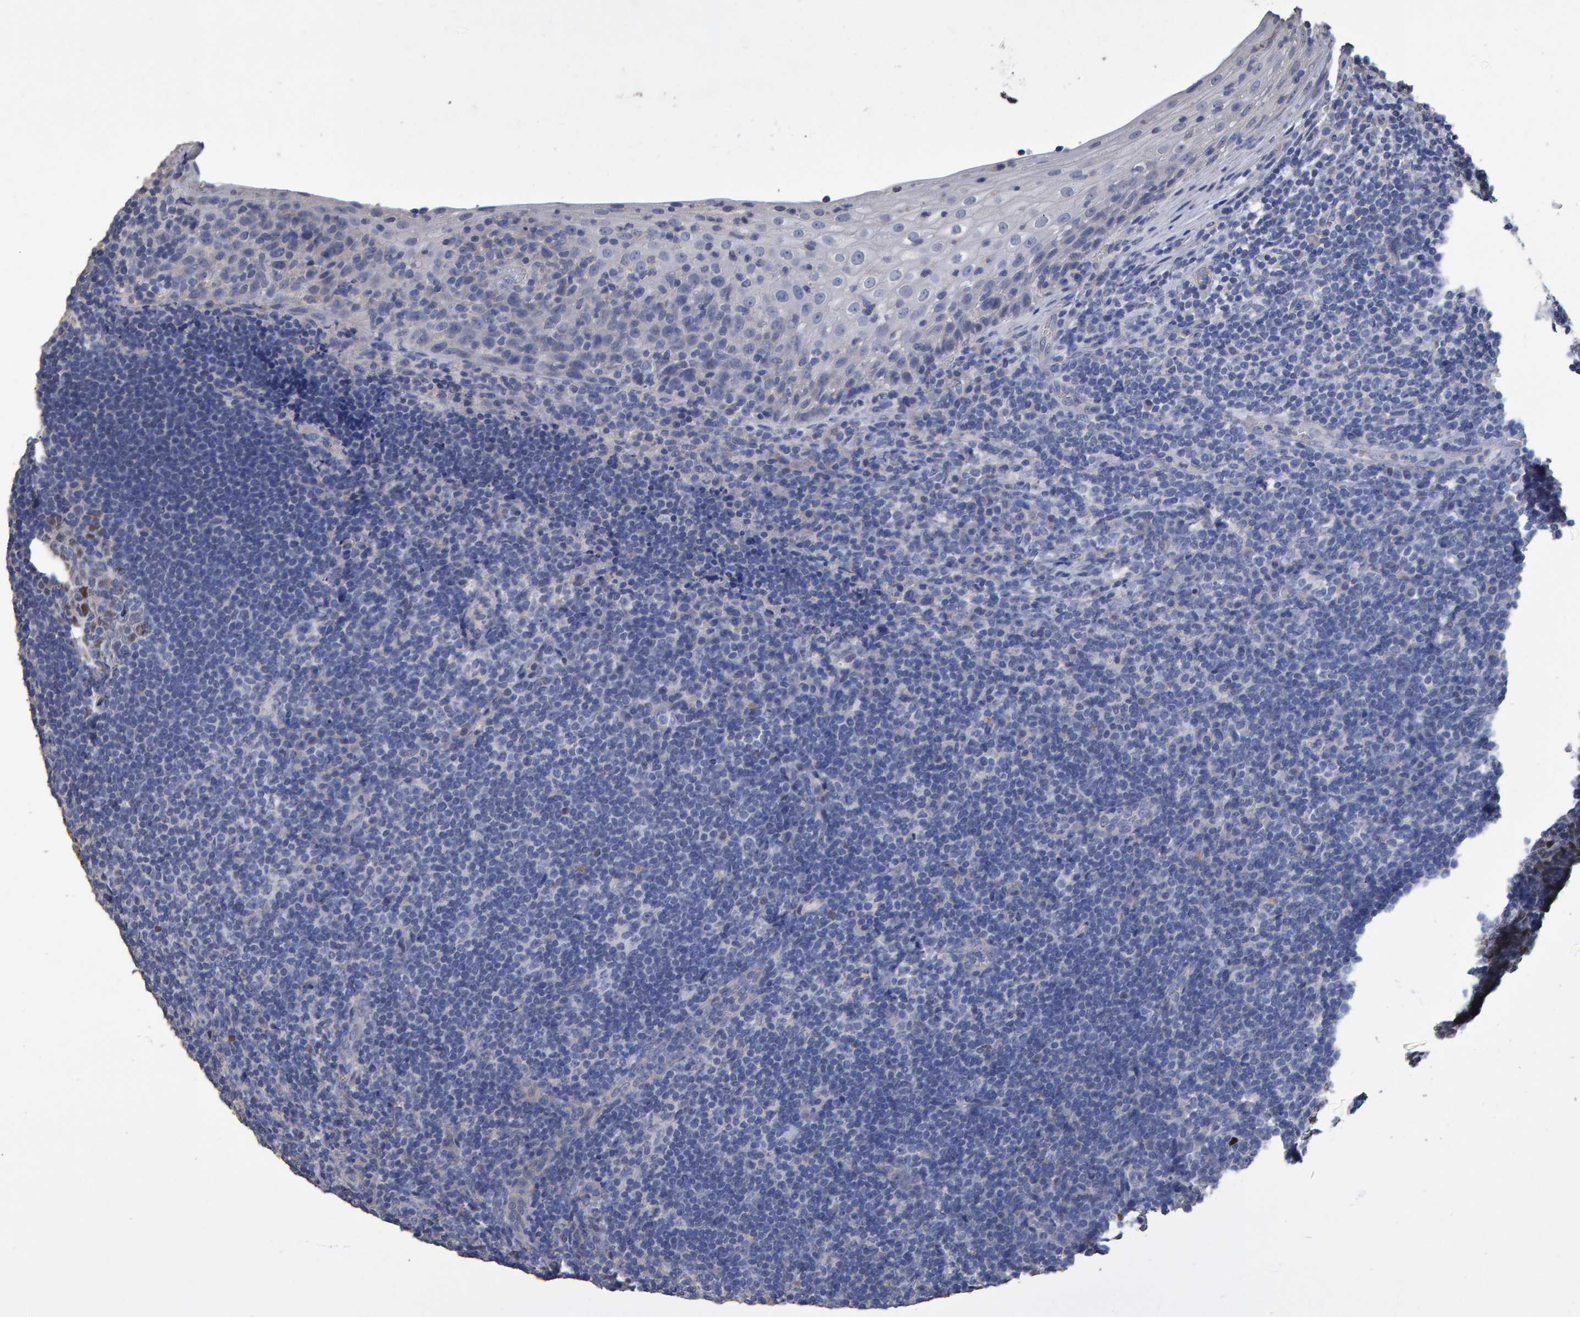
{"staining": {"intensity": "negative", "quantity": "none", "location": "none"}, "tissue": "tonsil", "cell_type": "Germinal center cells", "image_type": "normal", "snomed": [{"axis": "morphology", "description": "Normal tissue, NOS"}, {"axis": "topography", "description": "Tonsil"}], "caption": "Image shows no significant protein staining in germinal center cells of unremarkable tonsil. (IHC, brightfield microscopy, high magnification).", "gene": "HEMGN", "patient": {"sex": "male", "age": 37}}